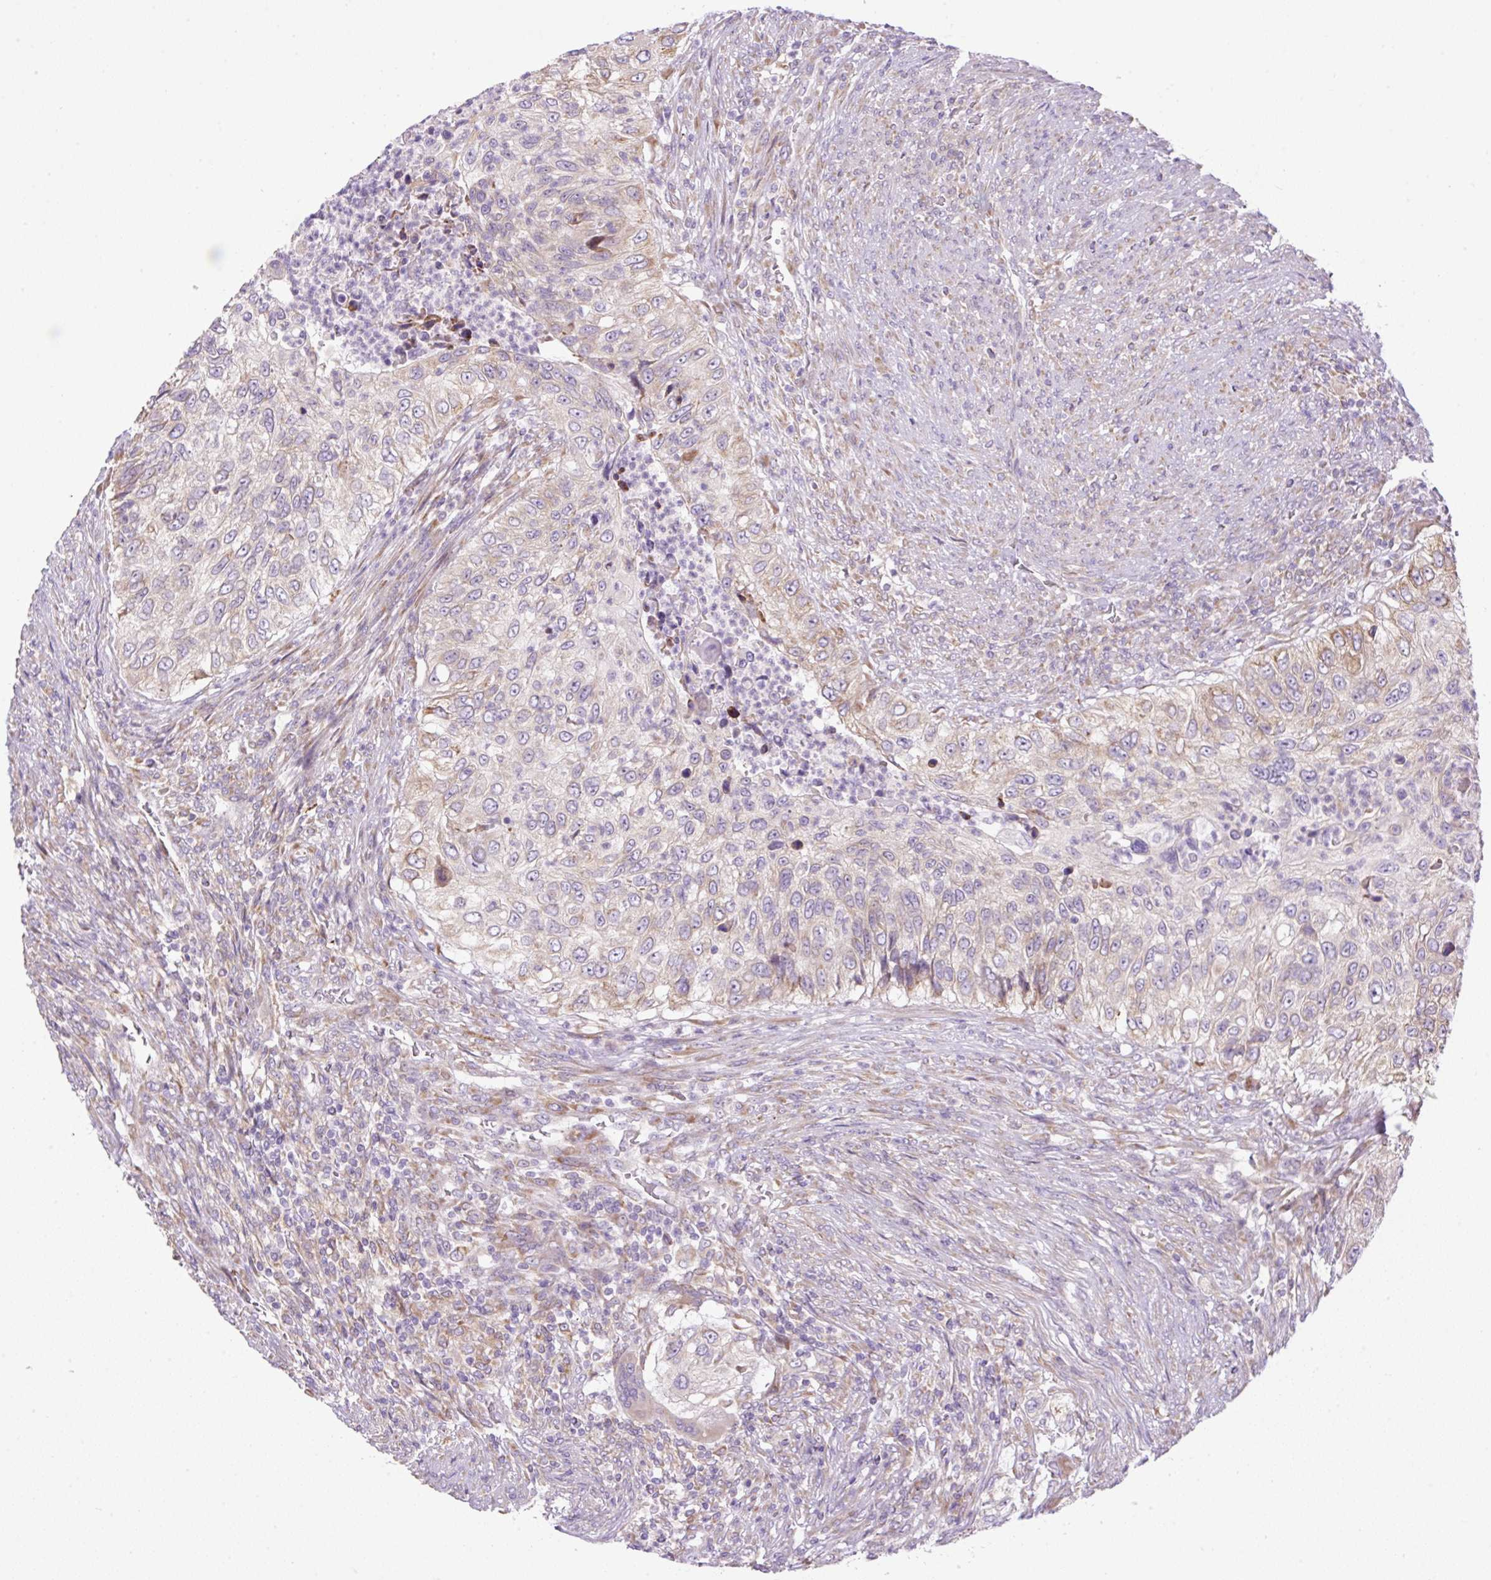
{"staining": {"intensity": "moderate", "quantity": "<25%", "location": "cytoplasmic/membranous"}, "tissue": "urothelial cancer", "cell_type": "Tumor cells", "image_type": "cancer", "snomed": [{"axis": "morphology", "description": "Urothelial carcinoma, High grade"}, {"axis": "topography", "description": "Urinary bladder"}], "caption": "A low amount of moderate cytoplasmic/membranous expression is appreciated in about <25% of tumor cells in urothelial cancer tissue.", "gene": "POFUT1", "patient": {"sex": "female", "age": 60}}